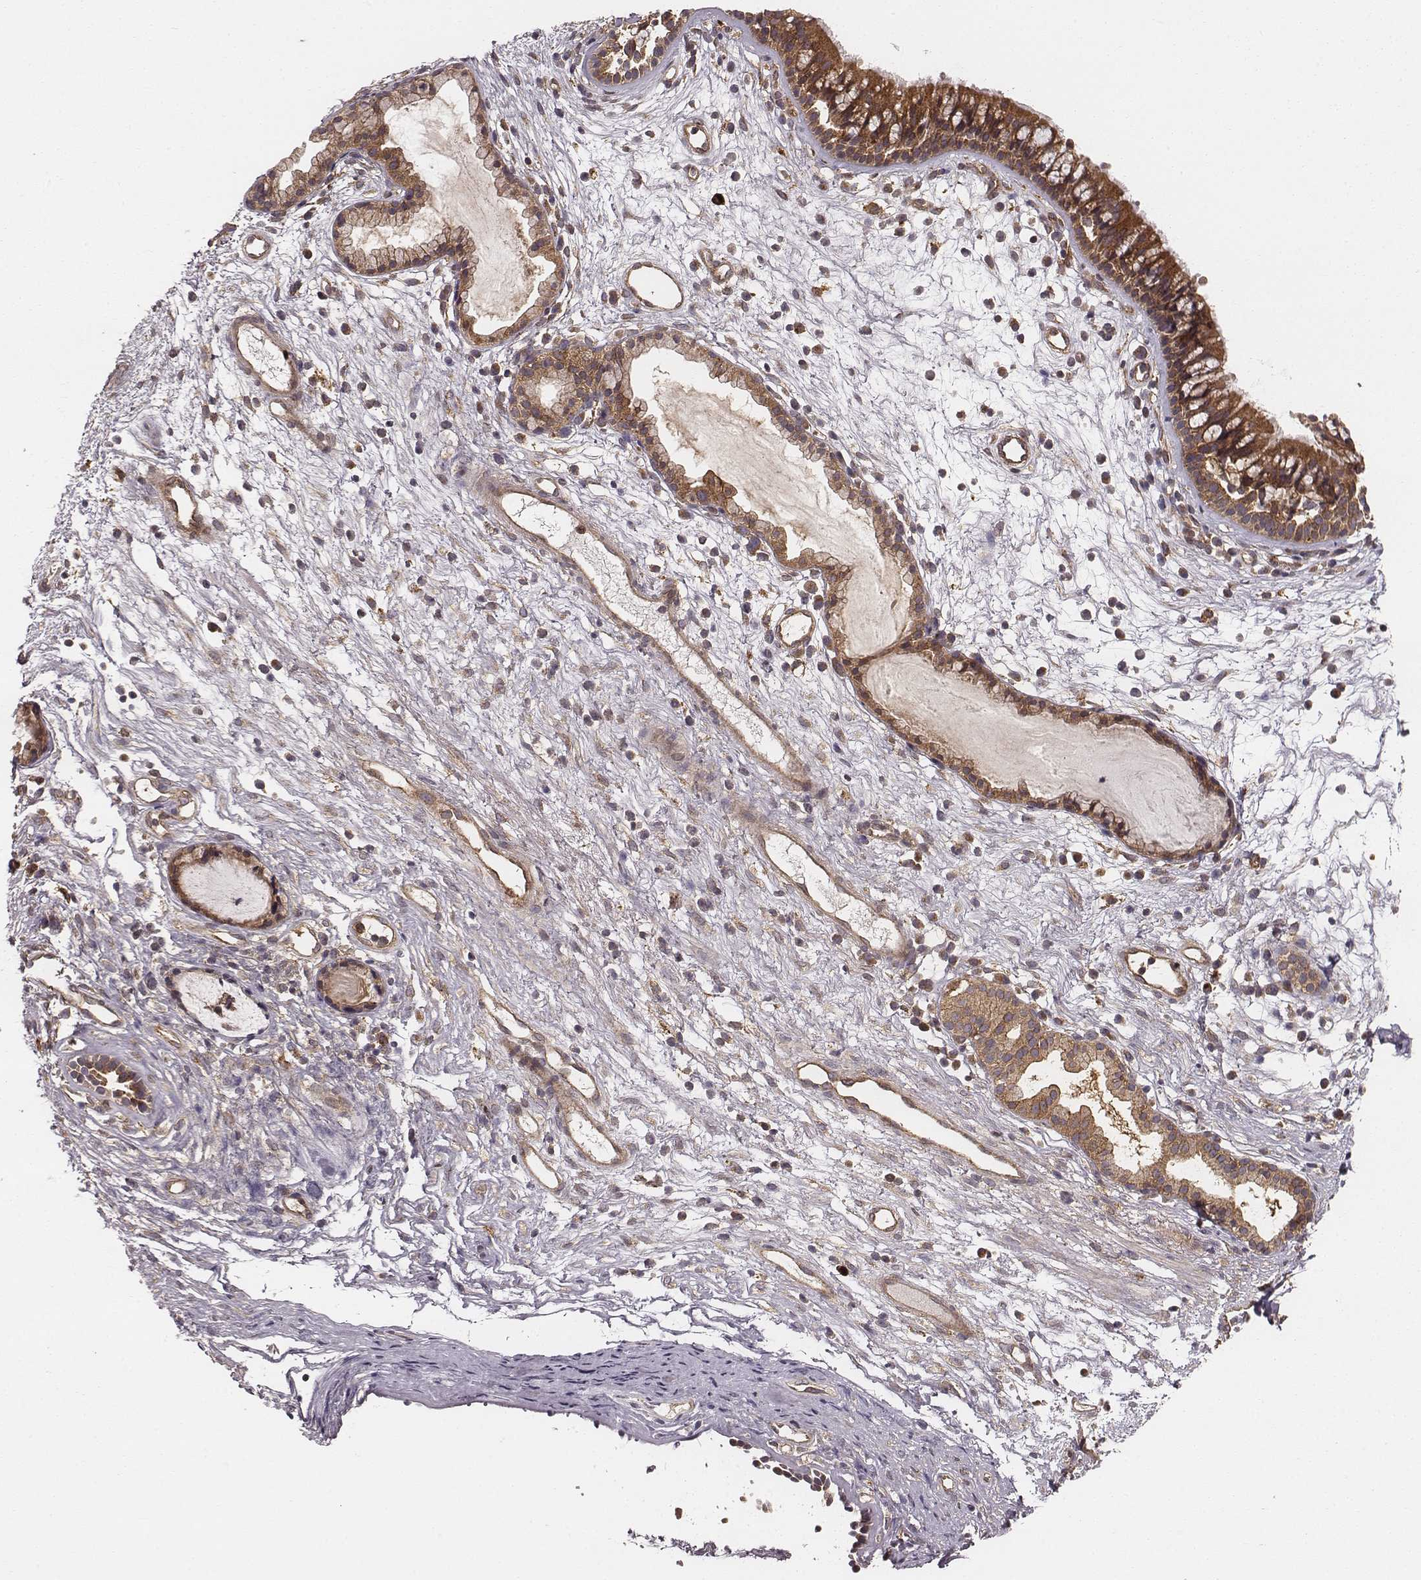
{"staining": {"intensity": "strong", "quantity": ">75%", "location": "cytoplasmic/membranous"}, "tissue": "nasopharynx", "cell_type": "Respiratory epithelial cells", "image_type": "normal", "snomed": [{"axis": "morphology", "description": "Normal tissue, NOS"}, {"axis": "topography", "description": "Nasopharynx"}], "caption": "About >75% of respiratory epithelial cells in unremarkable human nasopharynx exhibit strong cytoplasmic/membranous protein staining as visualized by brown immunohistochemical staining.", "gene": "VPS26A", "patient": {"sex": "male", "age": 77}}